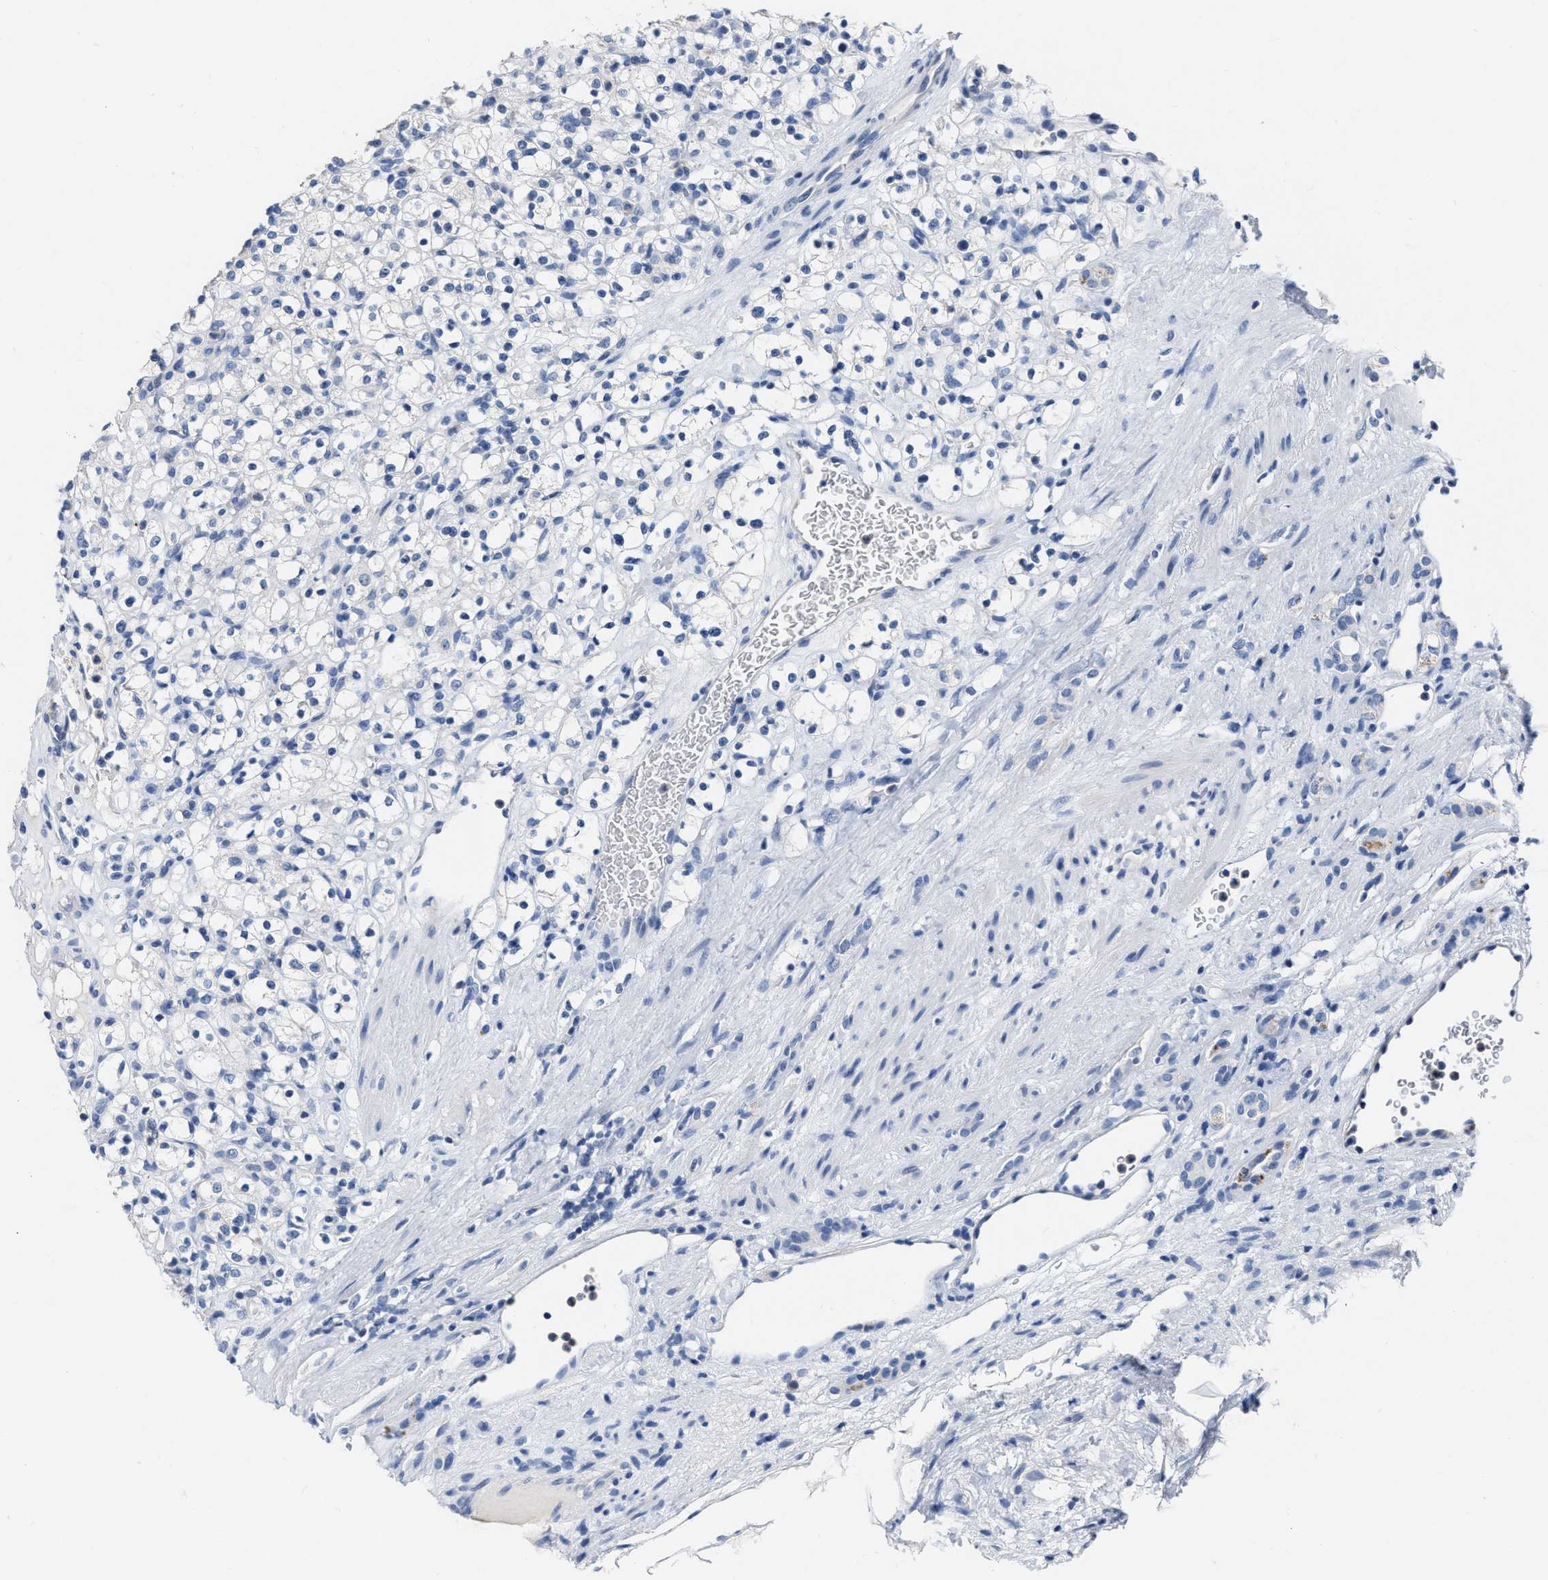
{"staining": {"intensity": "negative", "quantity": "none", "location": "none"}, "tissue": "renal cancer", "cell_type": "Tumor cells", "image_type": "cancer", "snomed": [{"axis": "morphology", "description": "Normal tissue, NOS"}, {"axis": "morphology", "description": "Adenocarcinoma, NOS"}, {"axis": "topography", "description": "Kidney"}], "caption": "Immunohistochemistry (IHC) histopathology image of renal adenocarcinoma stained for a protein (brown), which shows no positivity in tumor cells.", "gene": "CEACAM5", "patient": {"sex": "female", "age": 72}}